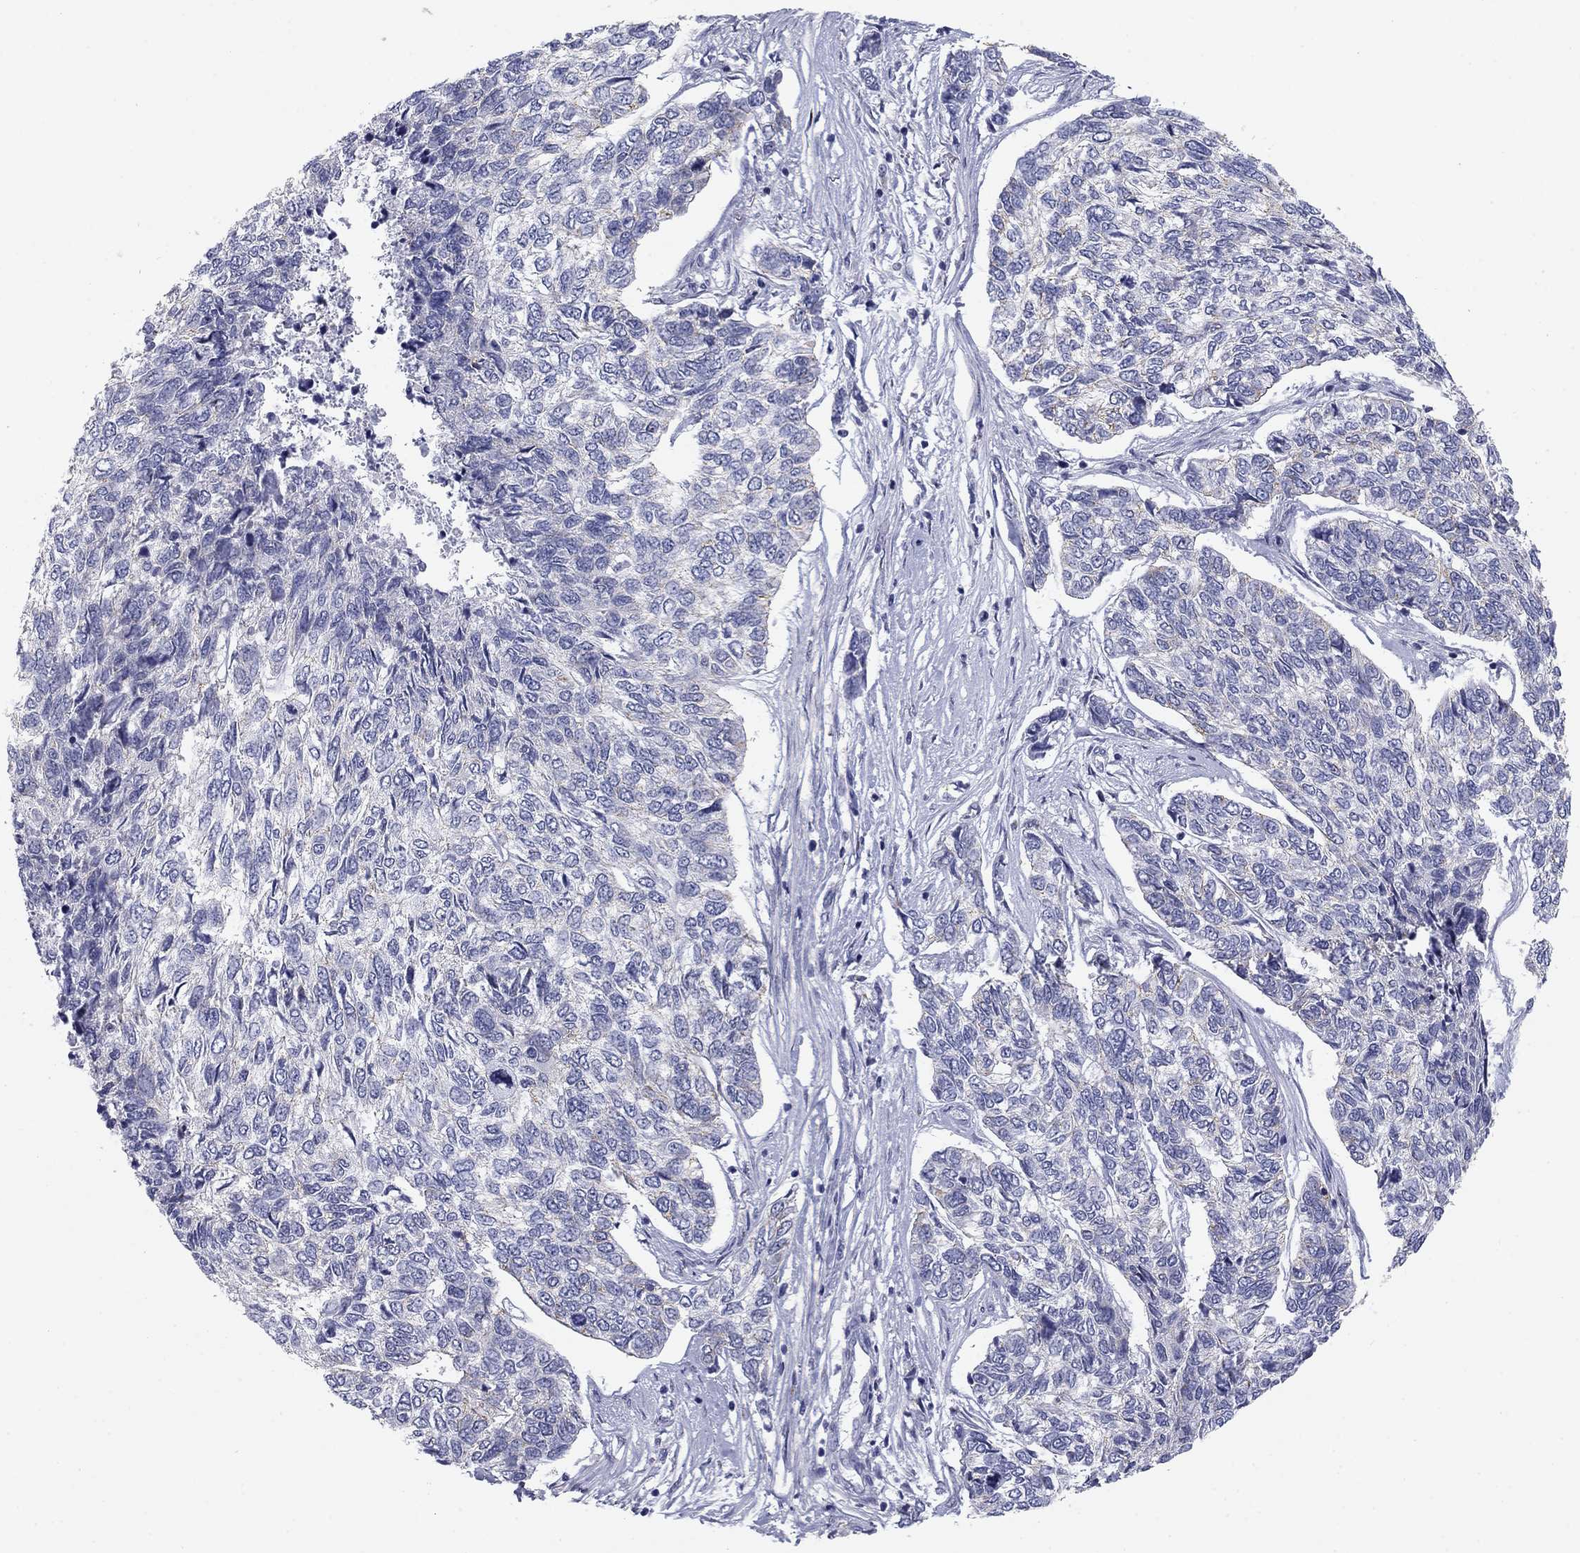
{"staining": {"intensity": "weak", "quantity": "<25%", "location": "cytoplasmic/membranous"}, "tissue": "skin cancer", "cell_type": "Tumor cells", "image_type": "cancer", "snomed": [{"axis": "morphology", "description": "Basal cell carcinoma"}, {"axis": "topography", "description": "Skin"}], "caption": "Protein analysis of skin basal cell carcinoma shows no significant expression in tumor cells.", "gene": "SEPTIN3", "patient": {"sex": "female", "age": 65}}